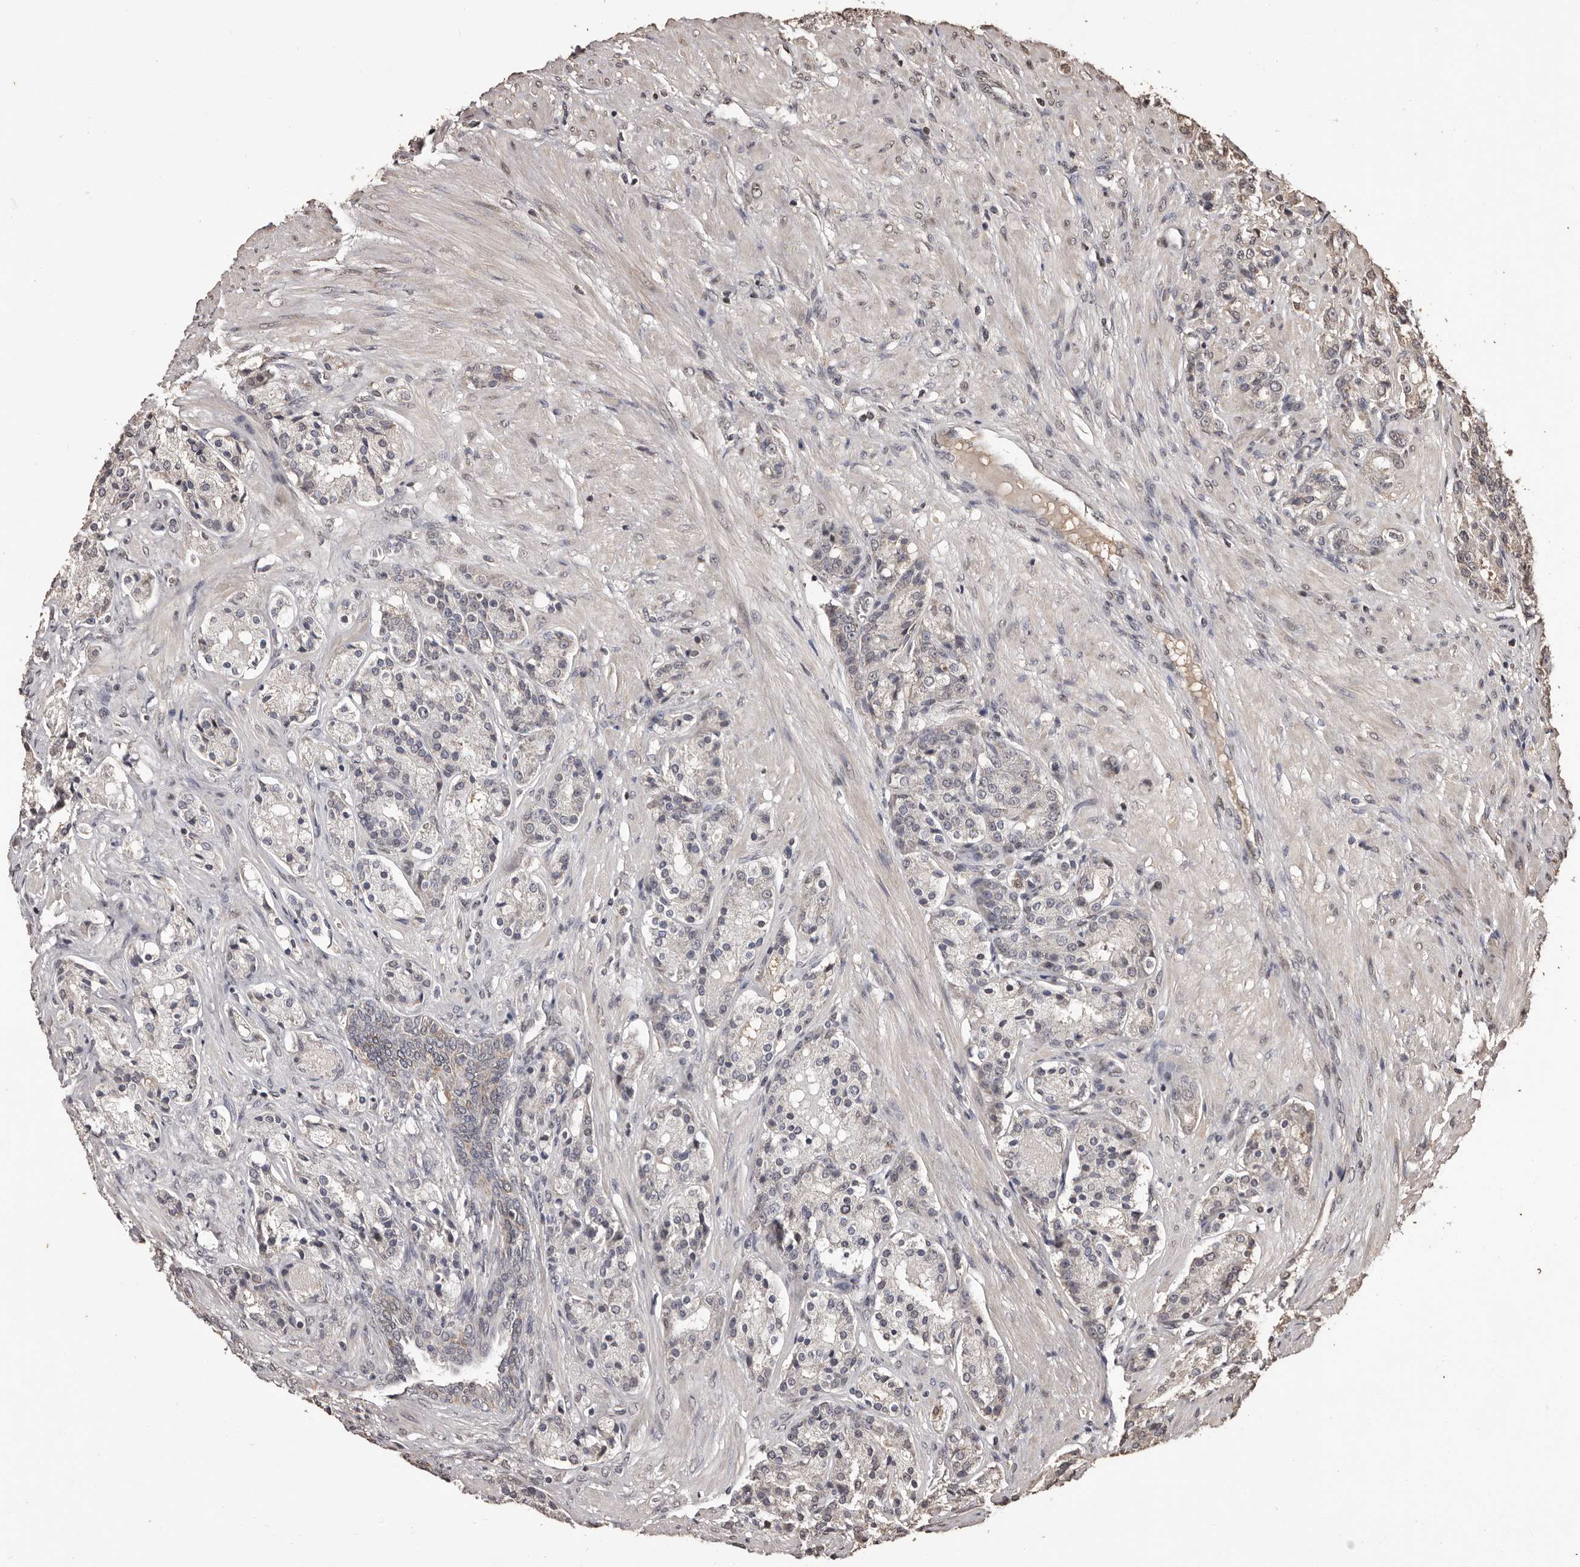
{"staining": {"intensity": "negative", "quantity": "none", "location": "none"}, "tissue": "prostate cancer", "cell_type": "Tumor cells", "image_type": "cancer", "snomed": [{"axis": "morphology", "description": "Adenocarcinoma, High grade"}, {"axis": "topography", "description": "Prostate"}], "caption": "The image reveals no staining of tumor cells in high-grade adenocarcinoma (prostate). (DAB (3,3'-diaminobenzidine) IHC, high magnification).", "gene": "NAV1", "patient": {"sex": "male", "age": 60}}